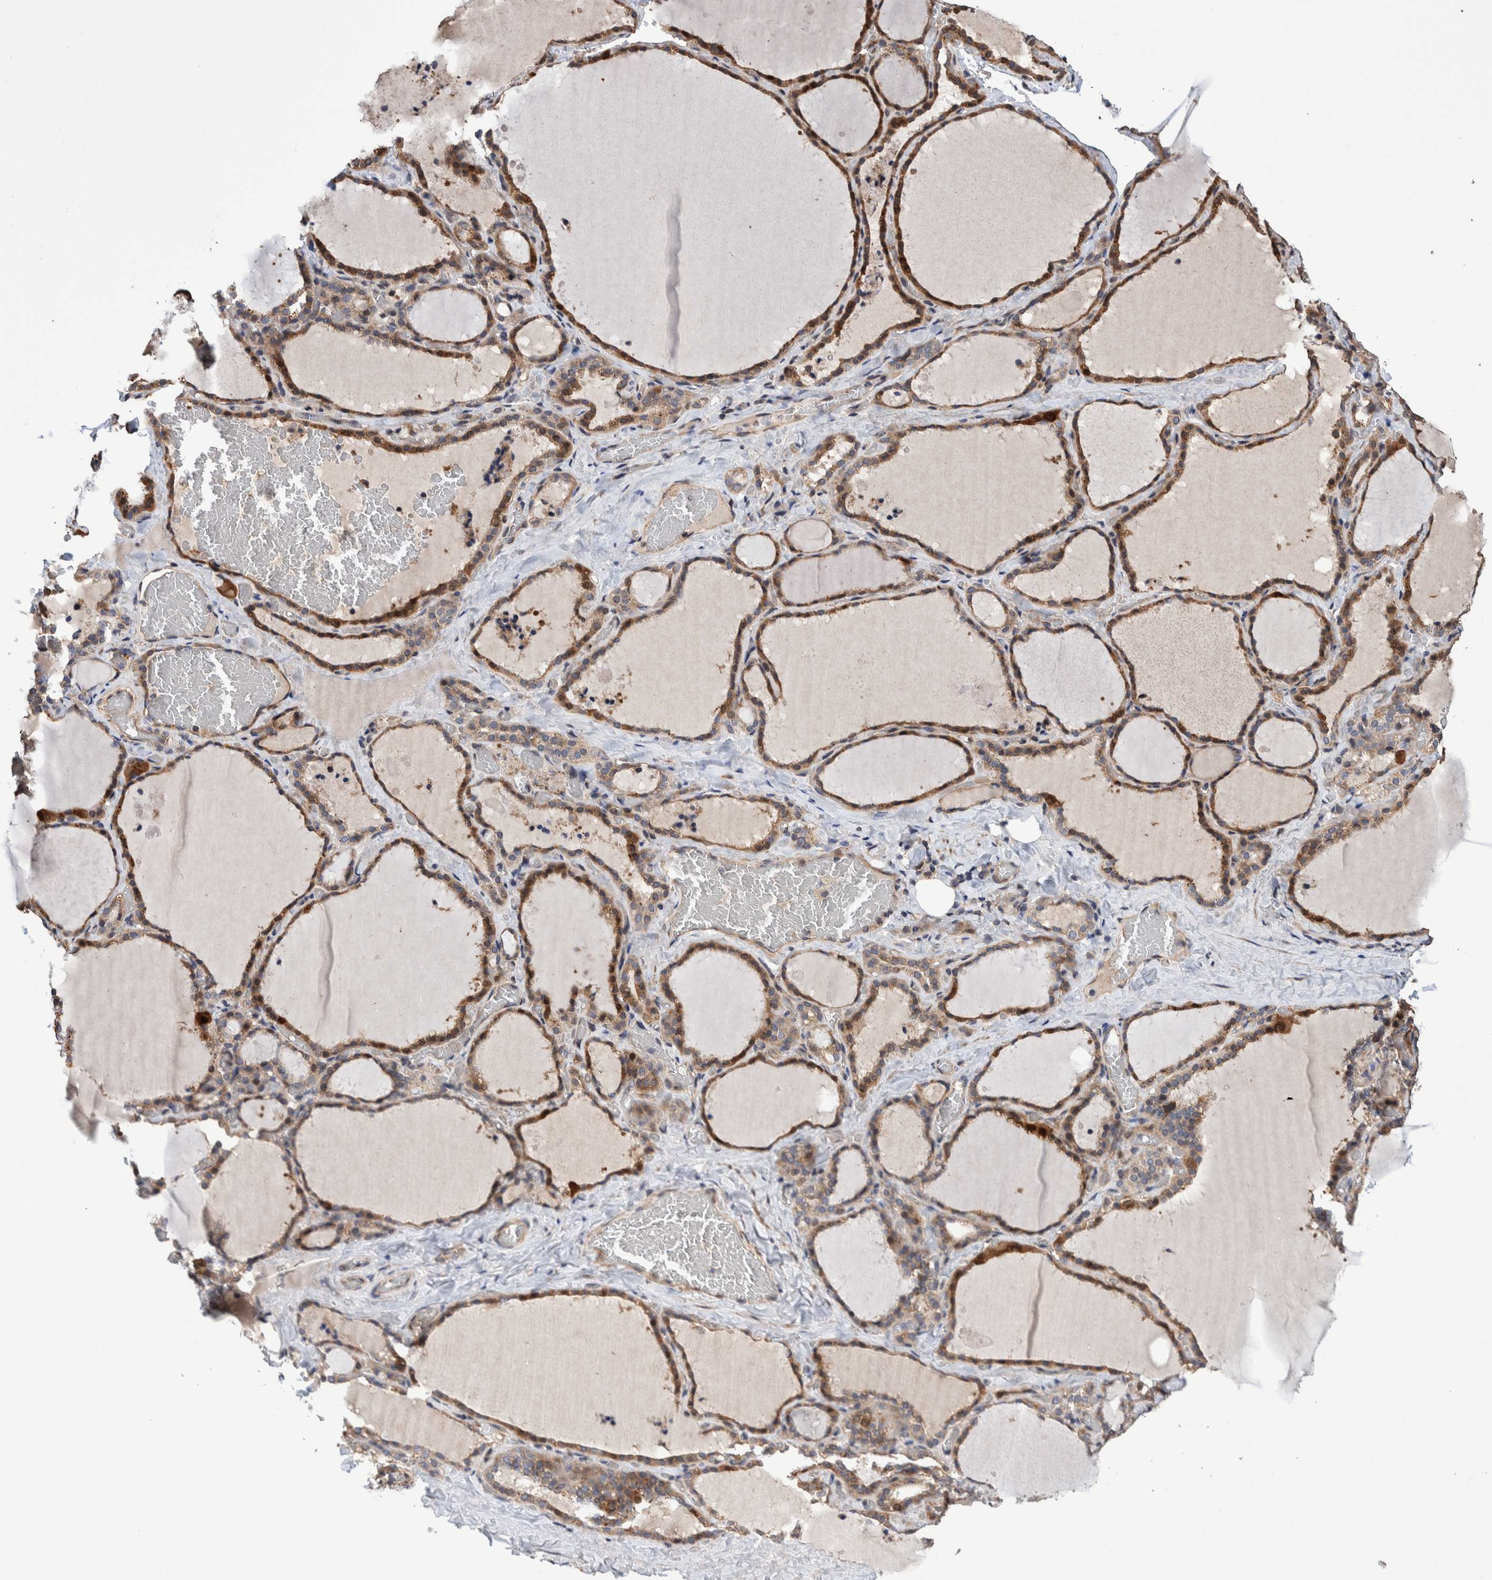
{"staining": {"intensity": "moderate", "quantity": ">75%", "location": "cytoplasmic/membranous"}, "tissue": "thyroid gland", "cell_type": "Glandular cells", "image_type": "normal", "snomed": [{"axis": "morphology", "description": "Normal tissue, NOS"}, {"axis": "topography", "description": "Thyroid gland"}], "caption": "IHC staining of normal thyroid gland, which demonstrates medium levels of moderate cytoplasmic/membranous staining in about >75% of glandular cells indicating moderate cytoplasmic/membranous protein expression. The staining was performed using DAB (brown) for protein detection and nuclei were counterstained in hematoxylin (blue).", "gene": "SLC45A4", "patient": {"sex": "female", "age": 22}}